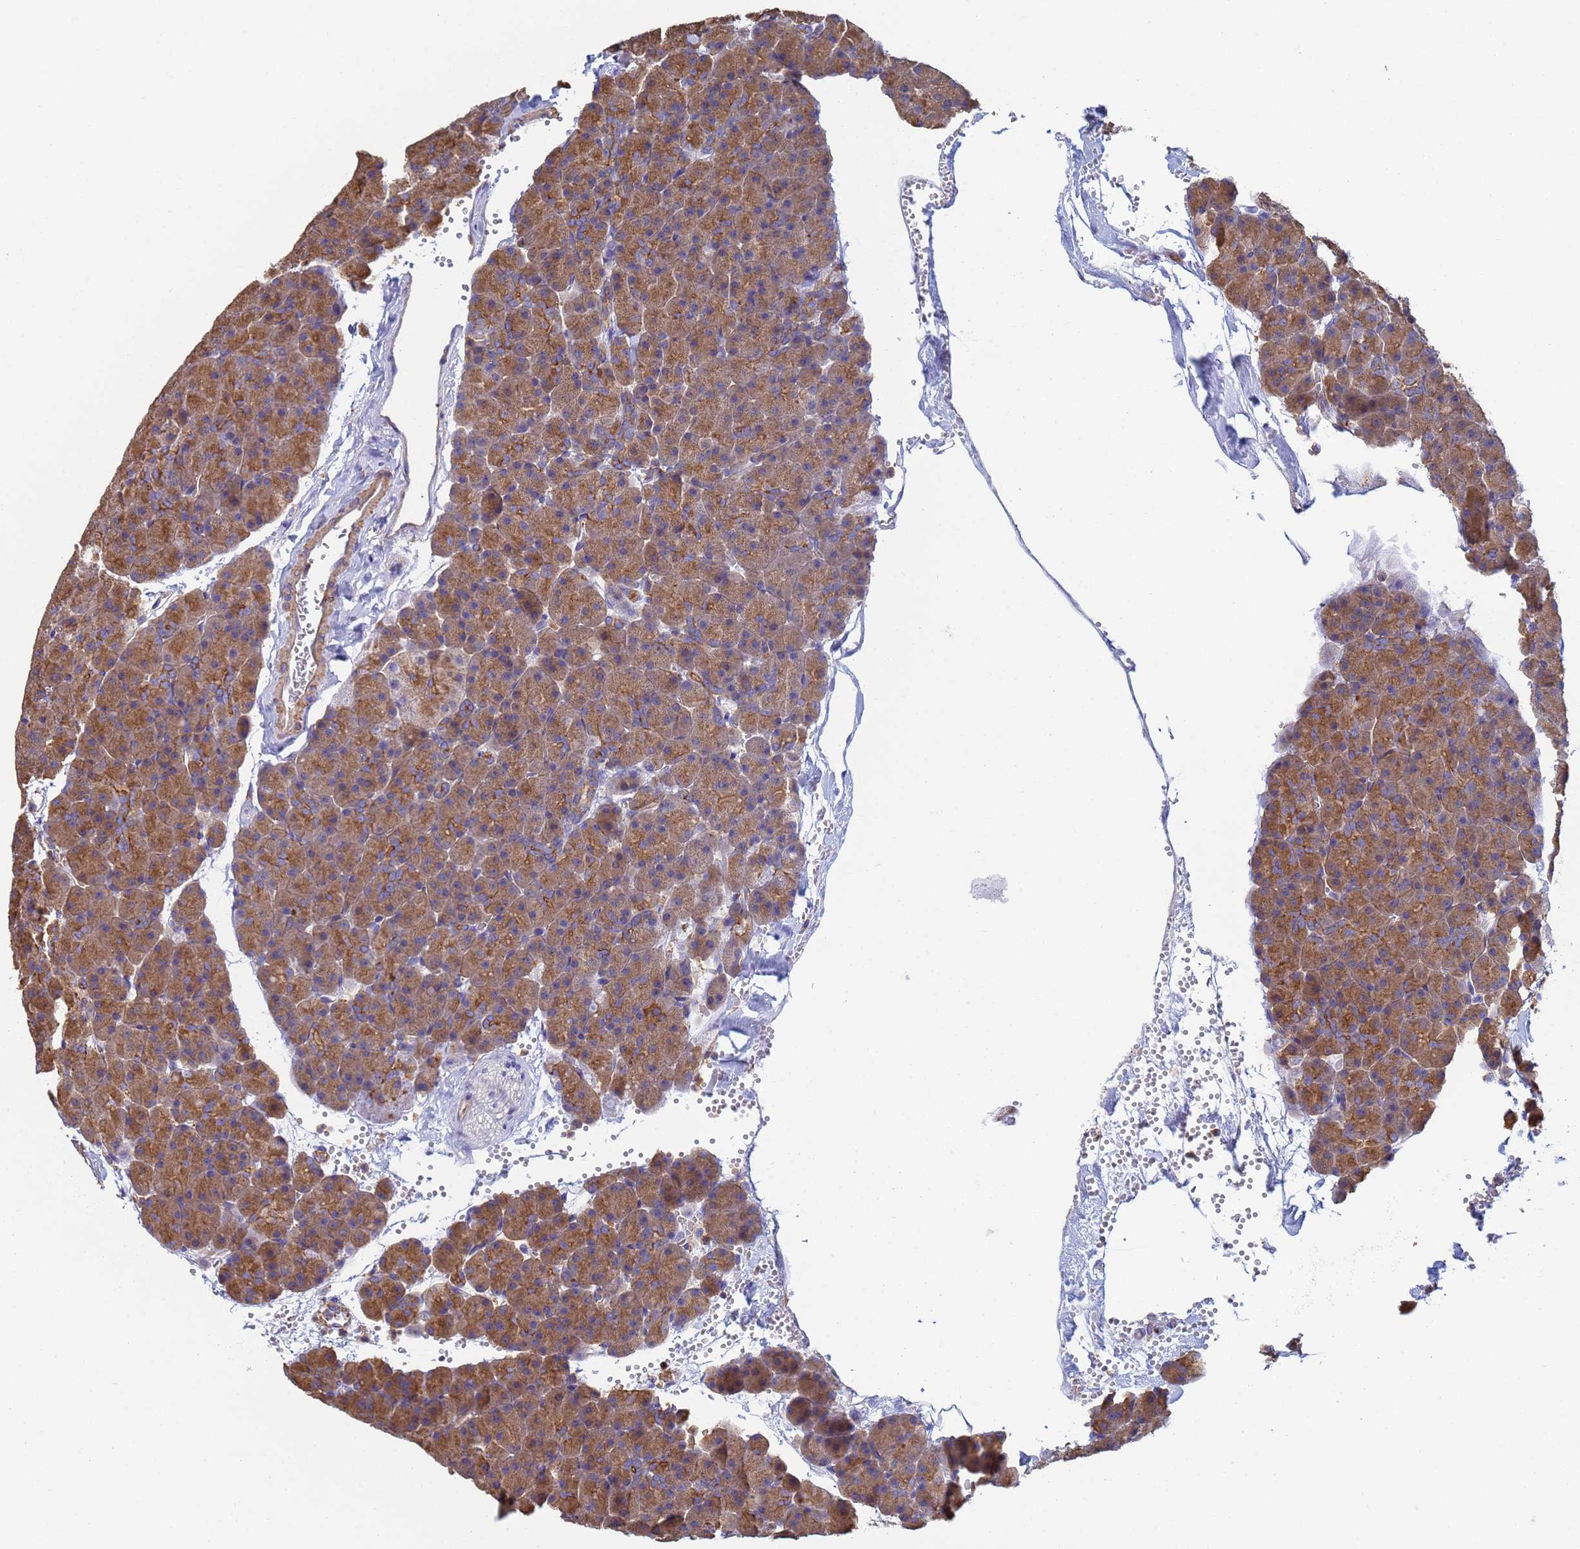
{"staining": {"intensity": "moderate", "quantity": ">75%", "location": "cytoplasmic/membranous"}, "tissue": "pancreas", "cell_type": "Exocrine glandular cells", "image_type": "normal", "snomed": [{"axis": "morphology", "description": "Normal tissue, NOS"}, {"axis": "topography", "description": "Pancreas"}], "caption": "Exocrine glandular cells reveal medium levels of moderate cytoplasmic/membranous staining in about >75% of cells in normal pancreas.", "gene": "ZNG1A", "patient": {"sex": "male", "age": 36}}